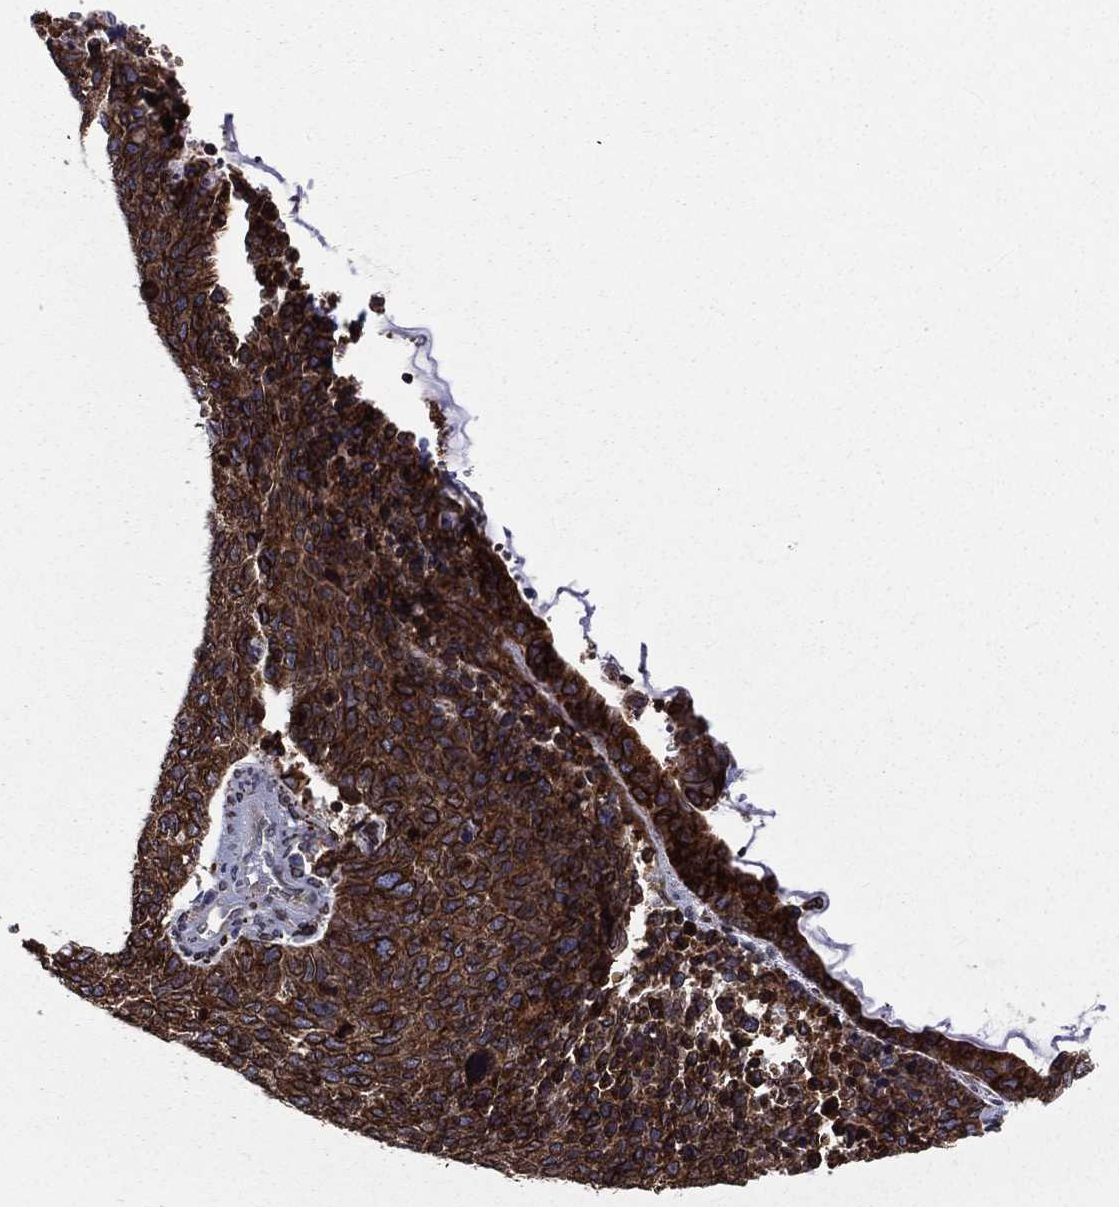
{"staining": {"intensity": "strong", "quantity": ">75%", "location": "cytoplasmic/membranous"}, "tissue": "cervical cancer", "cell_type": "Tumor cells", "image_type": "cancer", "snomed": [{"axis": "morphology", "description": "Squamous cell carcinoma, NOS"}, {"axis": "topography", "description": "Cervix"}], "caption": "Immunohistochemical staining of human cervical cancer shows high levels of strong cytoplasmic/membranous expression in approximately >75% of tumor cells.", "gene": "PGRMC1", "patient": {"sex": "female", "age": 63}}